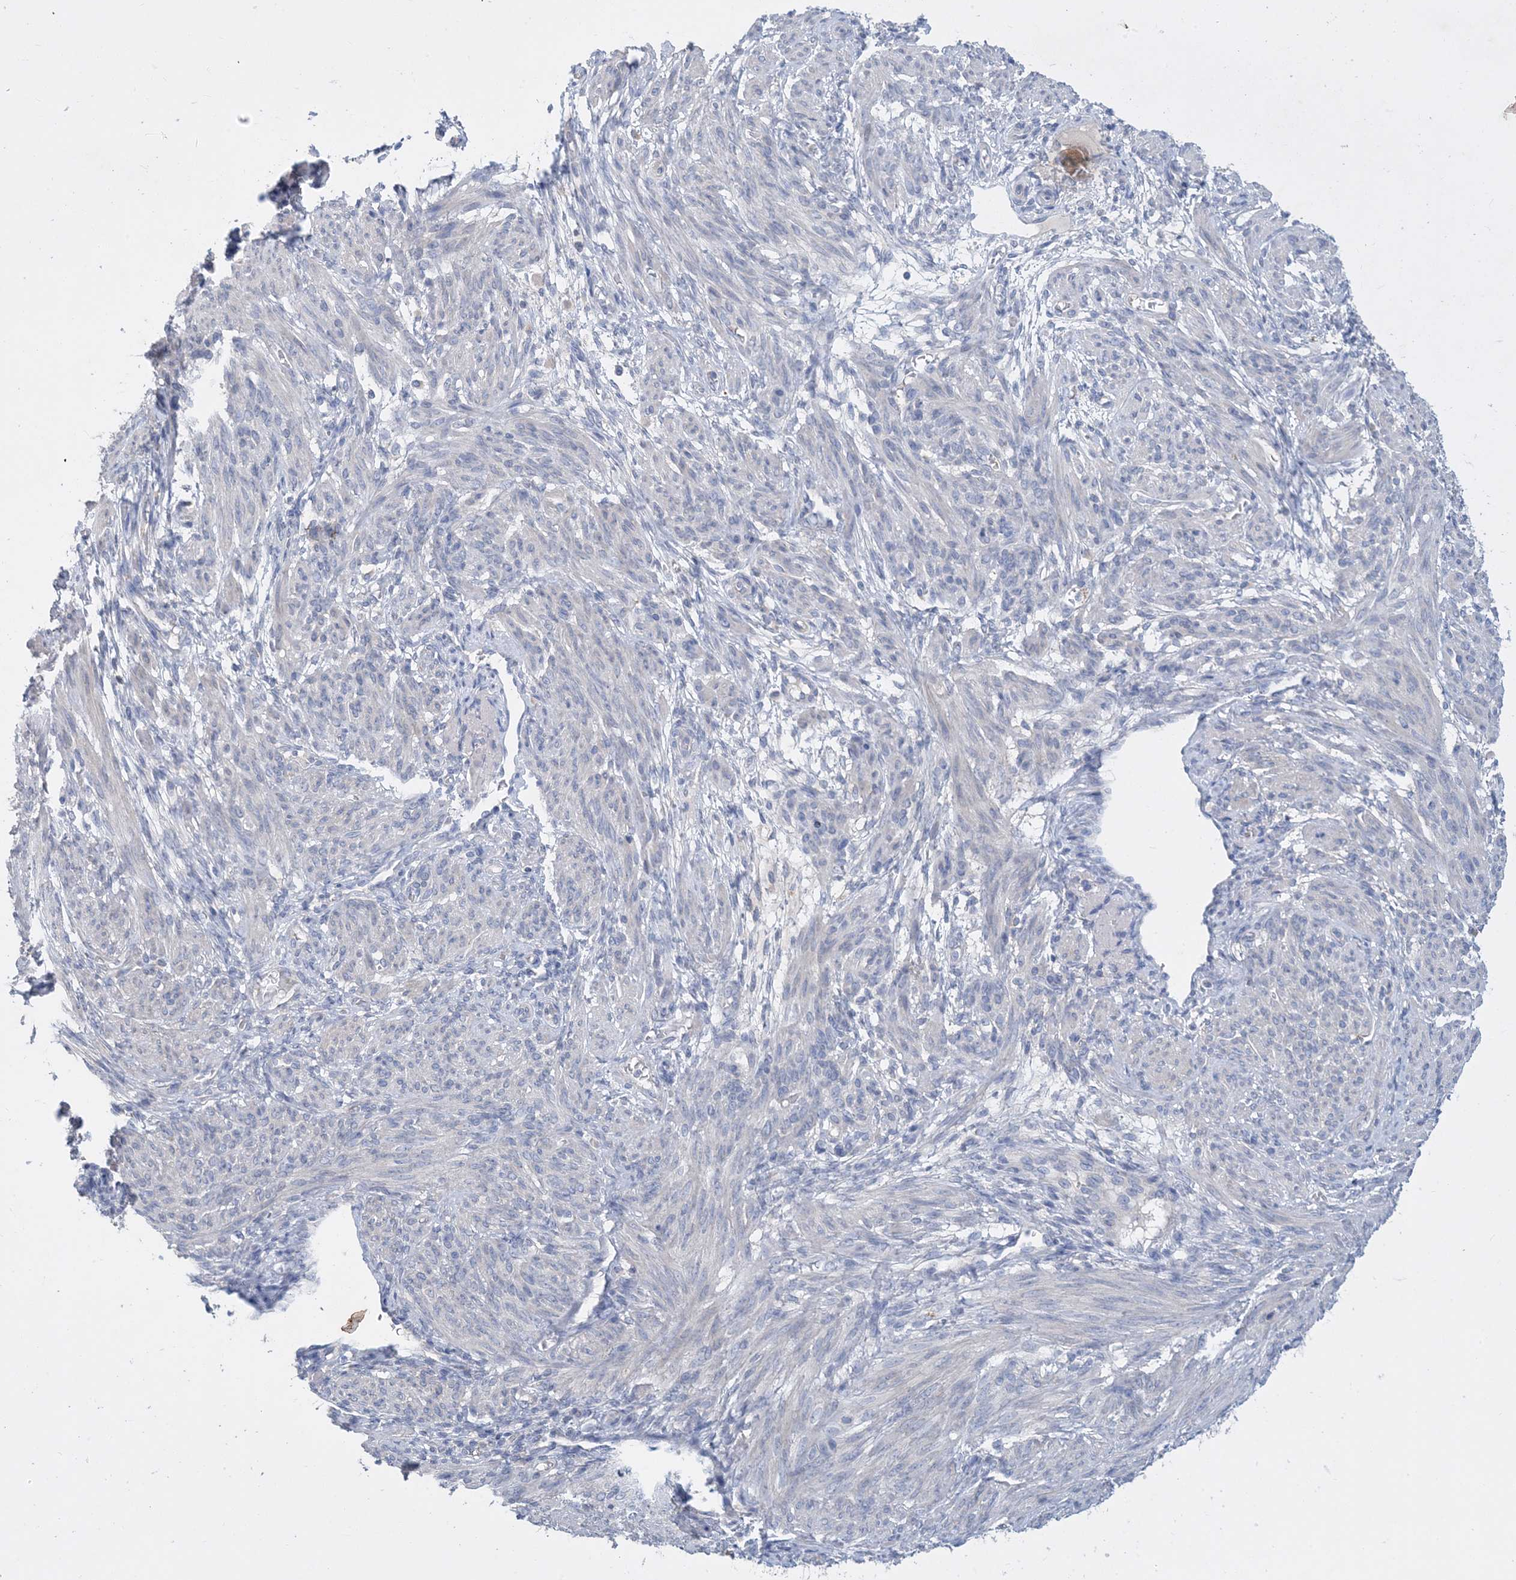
{"staining": {"intensity": "negative", "quantity": "none", "location": "none"}, "tissue": "smooth muscle", "cell_type": "Smooth muscle cells", "image_type": "normal", "snomed": [{"axis": "morphology", "description": "Normal tissue, NOS"}, {"axis": "topography", "description": "Smooth muscle"}], "caption": "A high-resolution micrograph shows IHC staining of normal smooth muscle, which reveals no significant expression in smooth muscle cells.", "gene": "KPRP", "patient": {"sex": "female", "age": 39}}